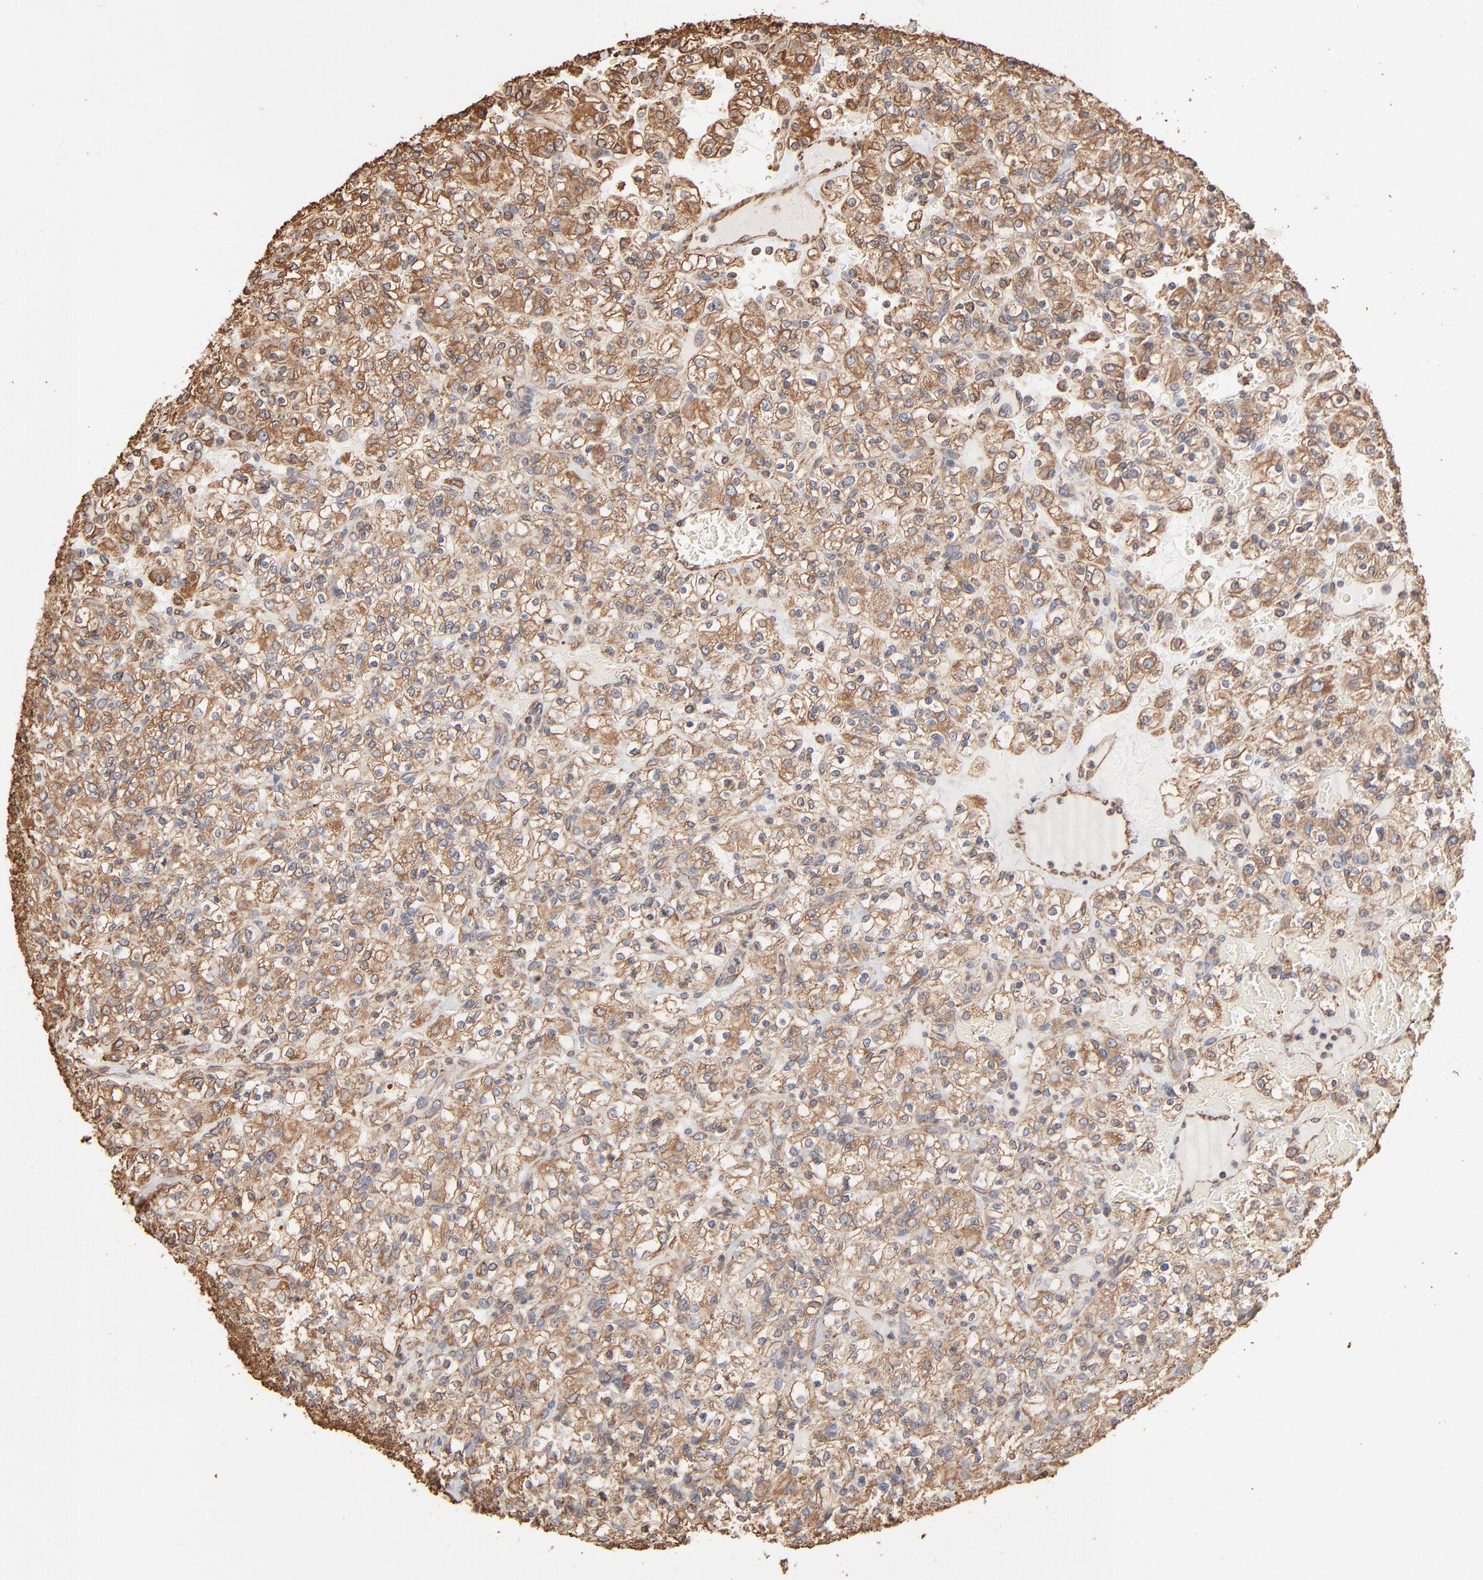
{"staining": {"intensity": "weak", "quantity": ">75%", "location": "cytoplasmic/membranous"}, "tissue": "renal cancer", "cell_type": "Tumor cells", "image_type": "cancer", "snomed": [{"axis": "morphology", "description": "Normal tissue, NOS"}, {"axis": "morphology", "description": "Adenocarcinoma, NOS"}, {"axis": "topography", "description": "Kidney"}], "caption": "Brown immunohistochemical staining in human renal adenocarcinoma shows weak cytoplasmic/membranous expression in approximately >75% of tumor cells.", "gene": "PDIA3", "patient": {"sex": "female", "age": 72}}